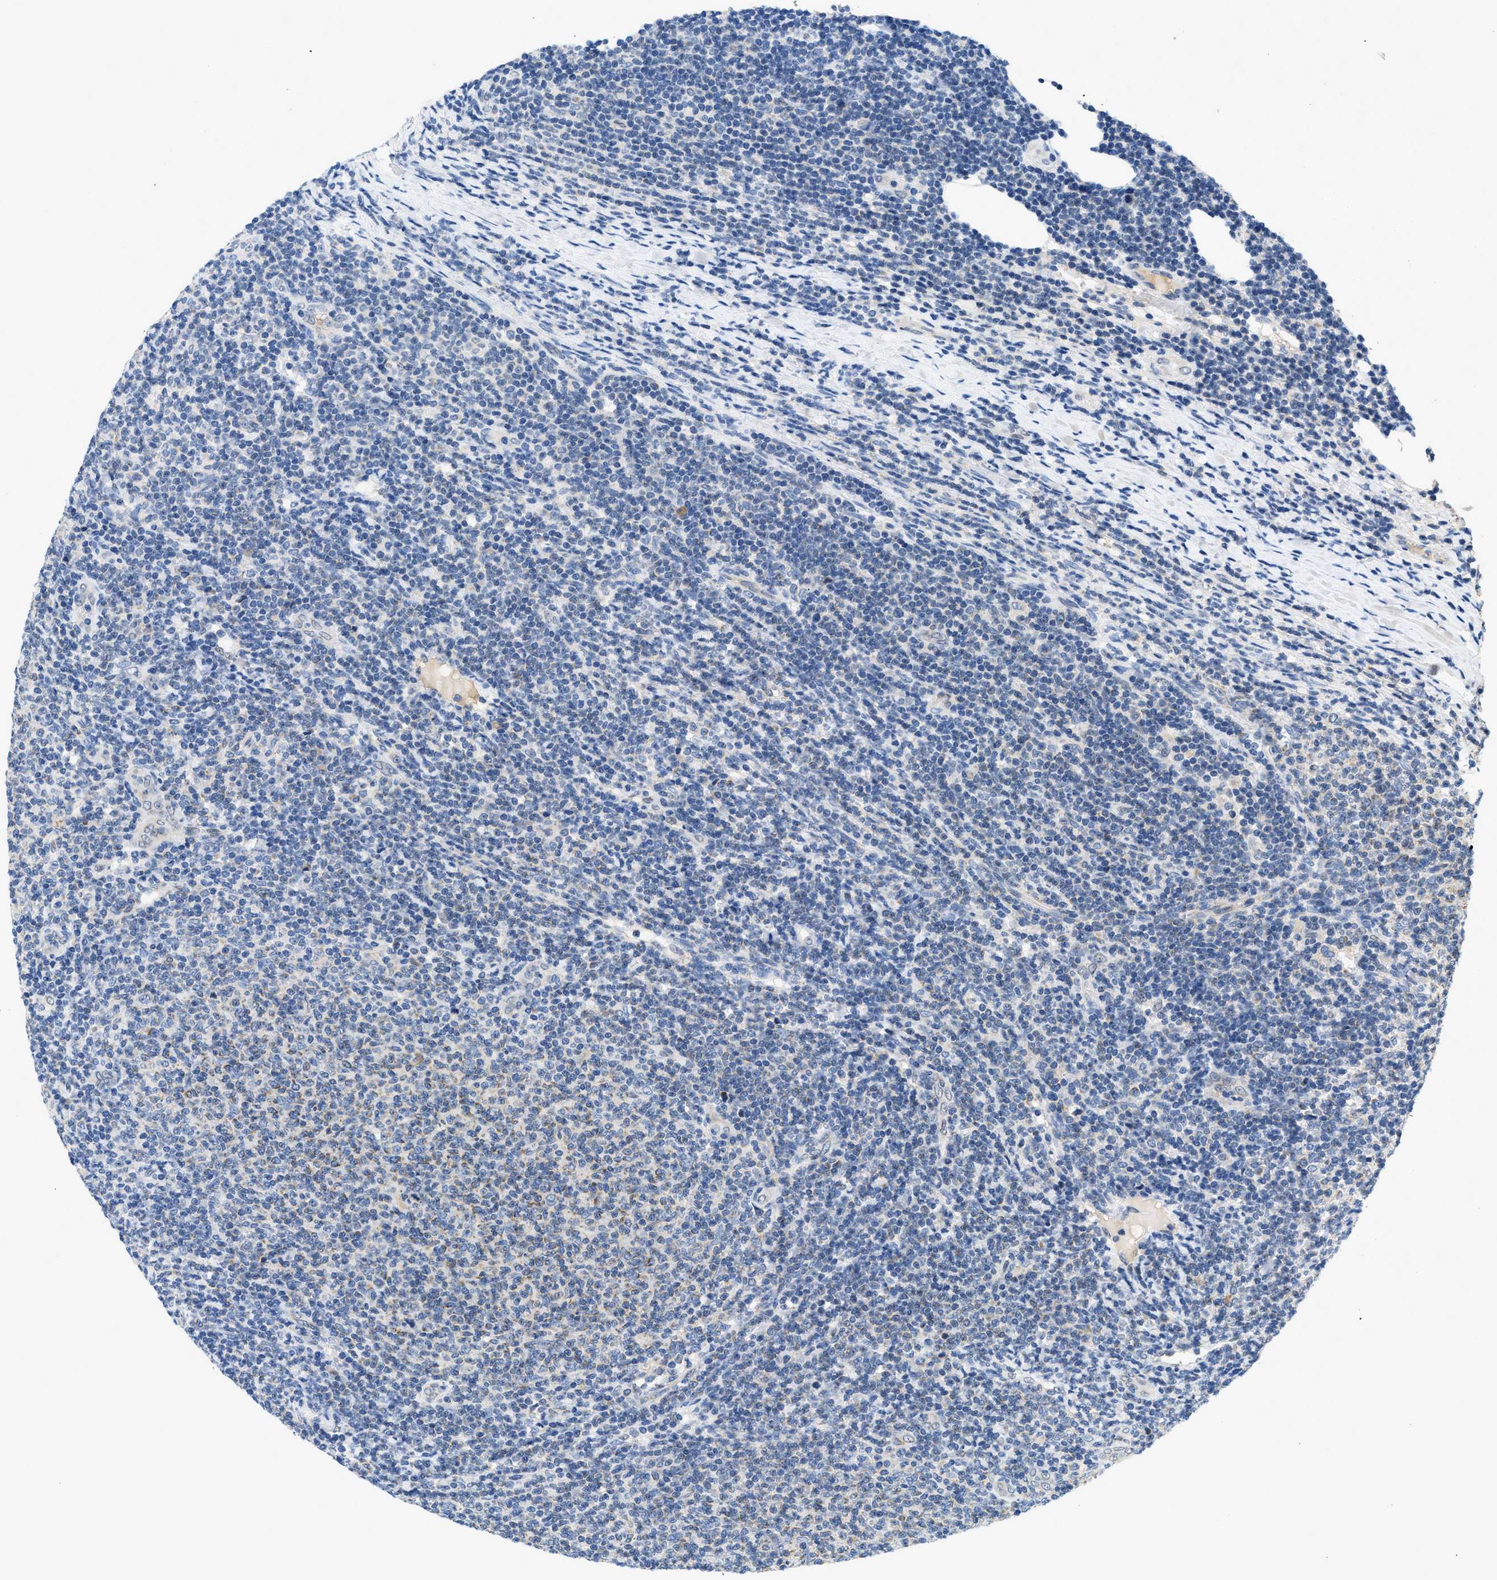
{"staining": {"intensity": "weak", "quantity": "<25%", "location": "cytoplasmic/membranous"}, "tissue": "lymphoma", "cell_type": "Tumor cells", "image_type": "cancer", "snomed": [{"axis": "morphology", "description": "Malignant lymphoma, non-Hodgkin's type, Low grade"}, {"axis": "topography", "description": "Lymph node"}], "caption": "Immunohistochemistry (IHC) image of neoplastic tissue: malignant lymphoma, non-Hodgkin's type (low-grade) stained with DAB (3,3'-diaminobenzidine) displays no significant protein staining in tumor cells. Brightfield microscopy of immunohistochemistry stained with DAB (brown) and hematoxylin (blue), captured at high magnification.", "gene": "PNKD", "patient": {"sex": "male", "age": 66}}